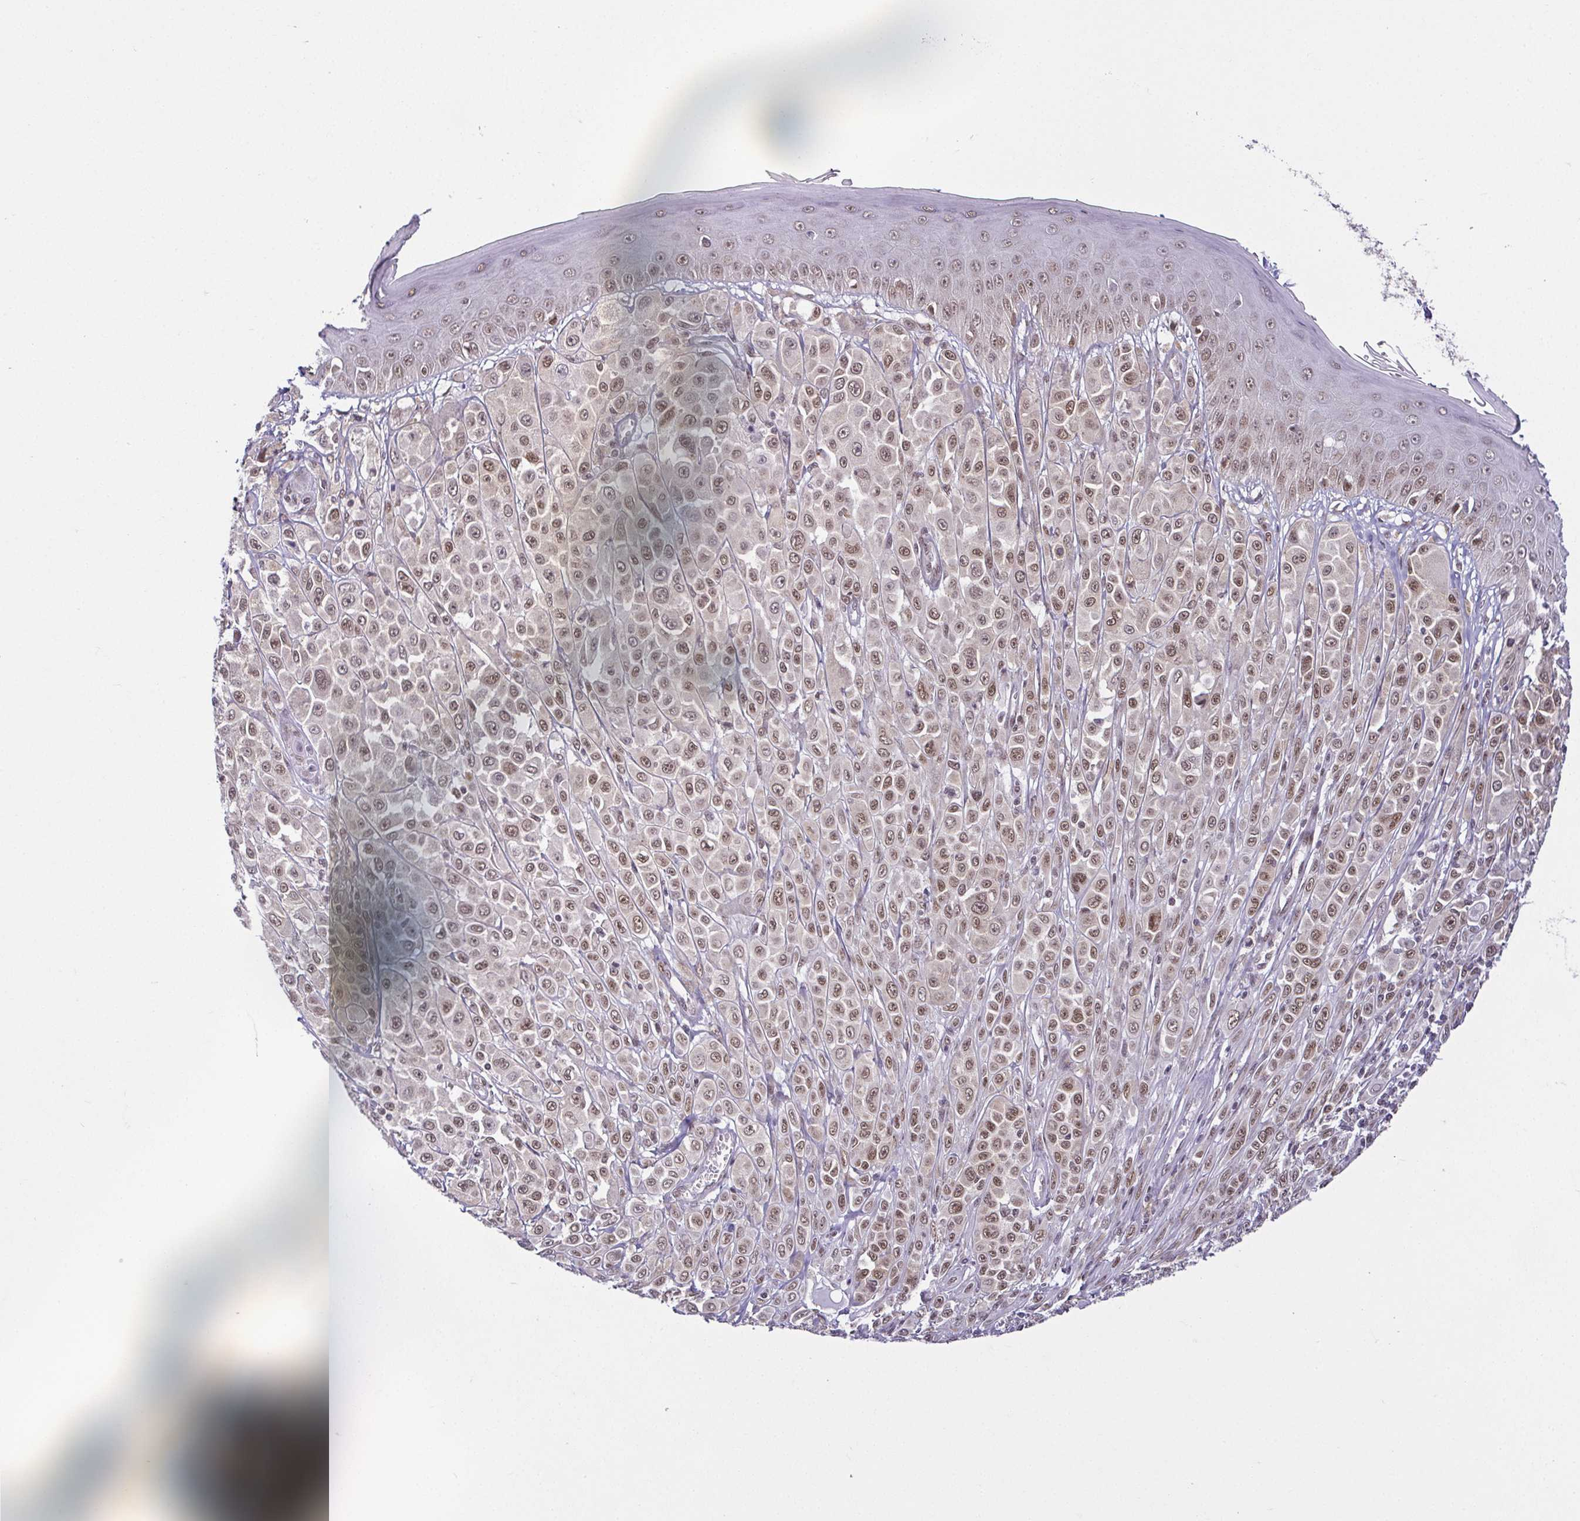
{"staining": {"intensity": "moderate", "quantity": "25%-75%", "location": "nuclear"}, "tissue": "melanoma", "cell_type": "Tumor cells", "image_type": "cancer", "snomed": [{"axis": "morphology", "description": "Malignant melanoma, NOS"}, {"axis": "topography", "description": "Skin"}], "caption": "Moderate nuclear staining is identified in about 25%-75% of tumor cells in melanoma.", "gene": "RBM3", "patient": {"sex": "male", "age": 67}}